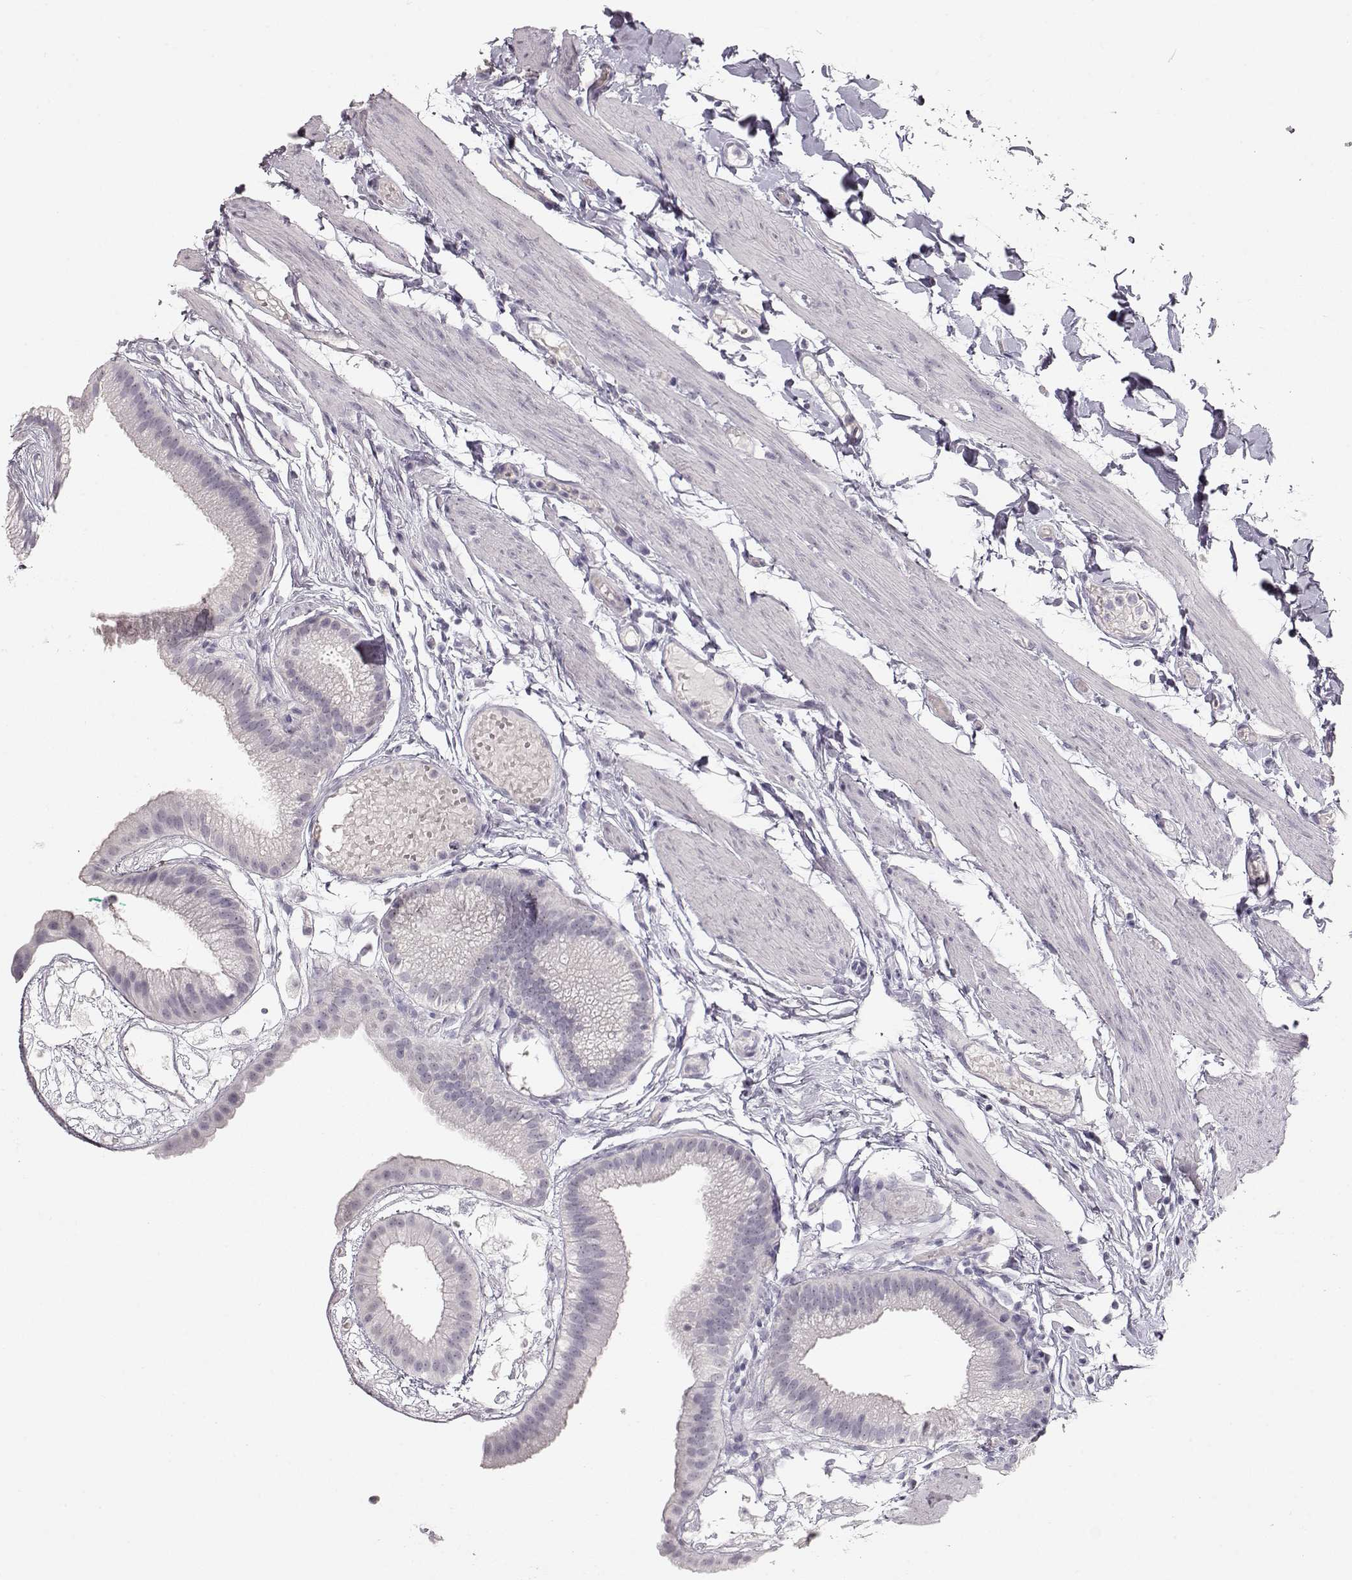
{"staining": {"intensity": "negative", "quantity": "none", "location": "none"}, "tissue": "gallbladder", "cell_type": "Glandular cells", "image_type": "normal", "snomed": [{"axis": "morphology", "description": "Normal tissue, NOS"}, {"axis": "topography", "description": "Gallbladder"}], "caption": "This is an immunohistochemistry histopathology image of normal human gallbladder. There is no positivity in glandular cells.", "gene": "FAM205A", "patient": {"sex": "female", "age": 45}}